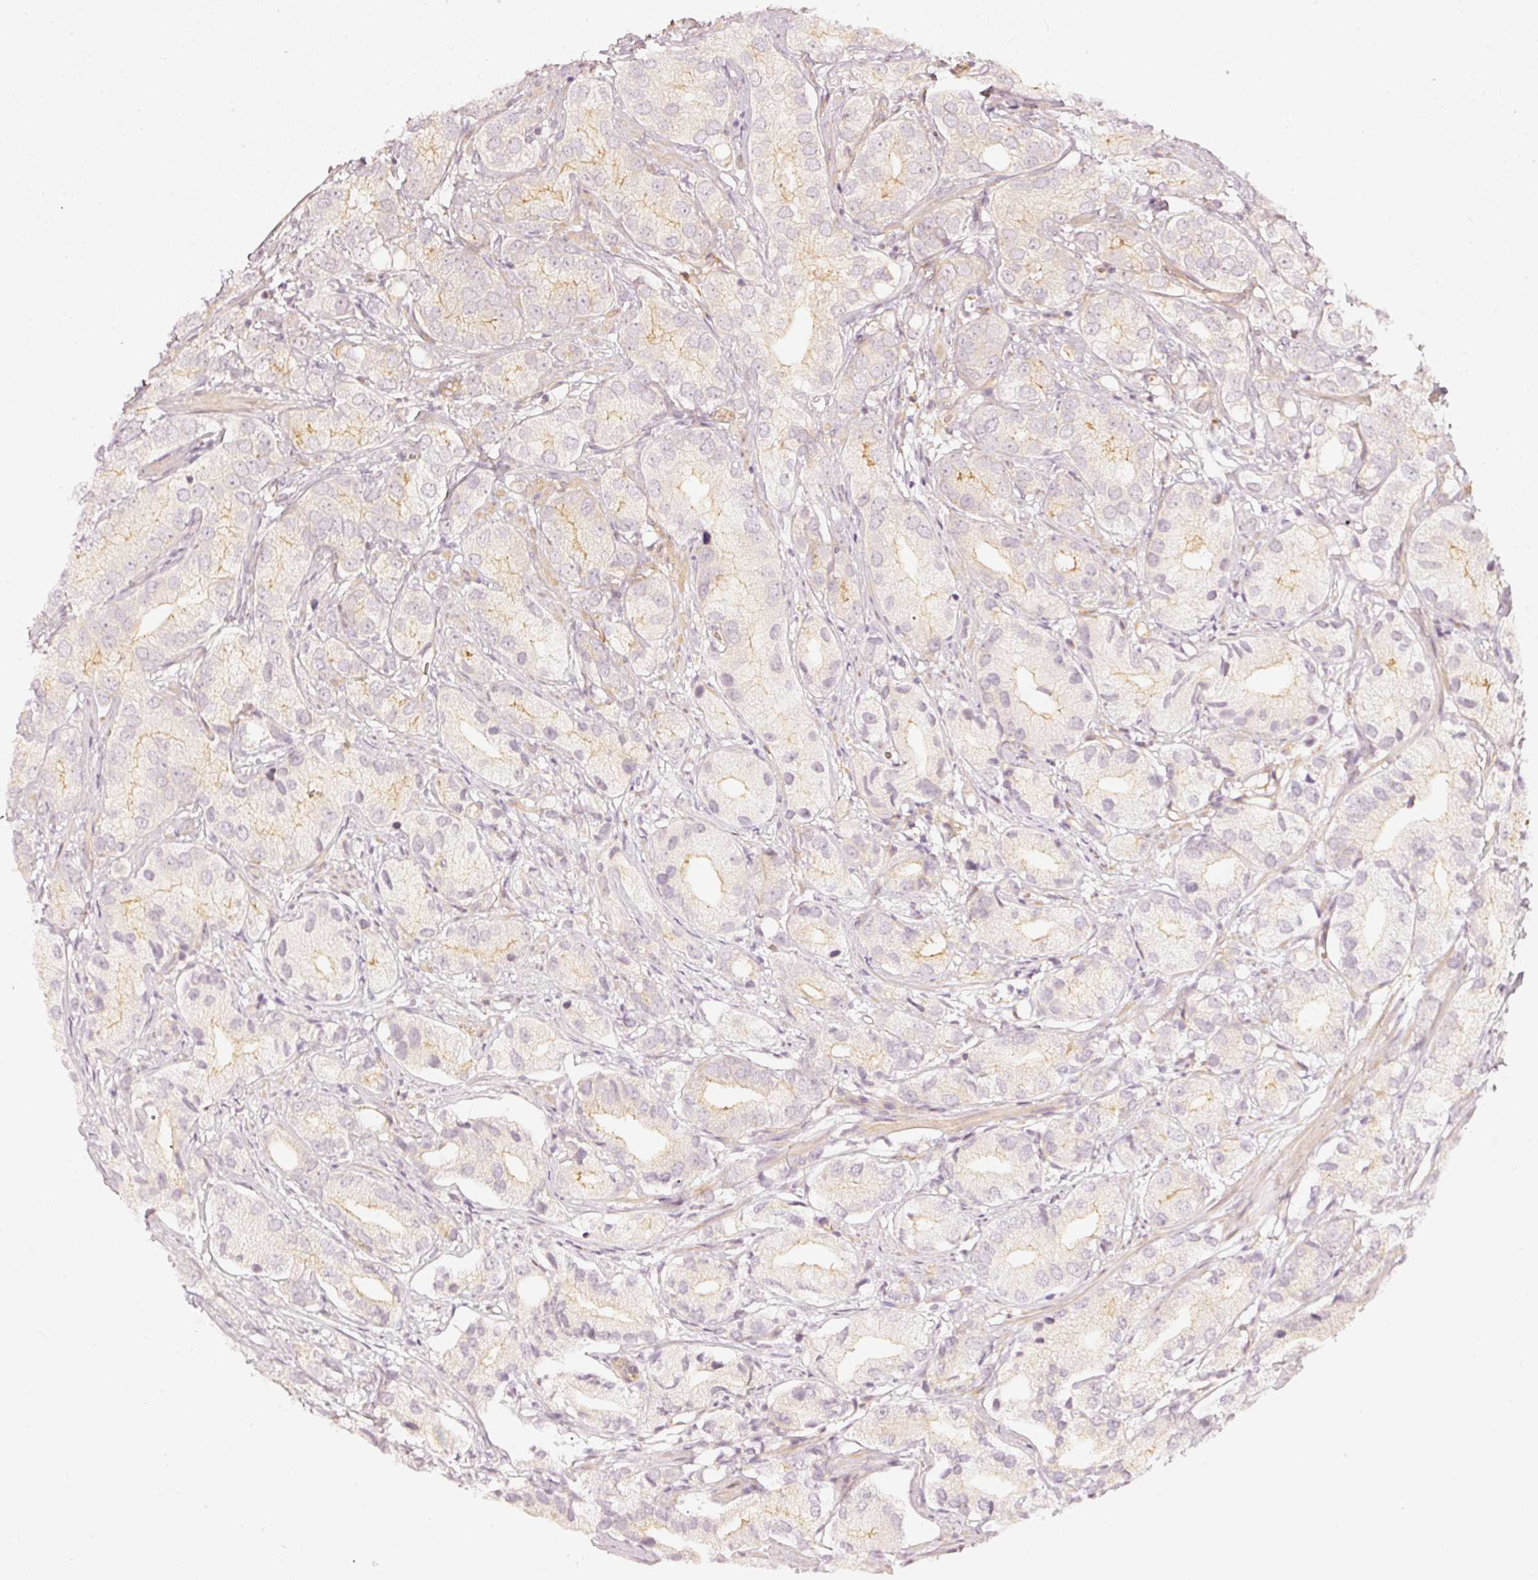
{"staining": {"intensity": "moderate", "quantity": "25%-75%", "location": "cytoplasmic/membranous"}, "tissue": "prostate cancer", "cell_type": "Tumor cells", "image_type": "cancer", "snomed": [{"axis": "morphology", "description": "Adenocarcinoma, High grade"}, {"axis": "topography", "description": "Prostate"}], "caption": "Protein staining displays moderate cytoplasmic/membranous expression in approximately 25%-75% of tumor cells in high-grade adenocarcinoma (prostate). The protein of interest is shown in brown color, while the nuclei are stained blue.", "gene": "DRD2", "patient": {"sex": "male", "age": 82}}